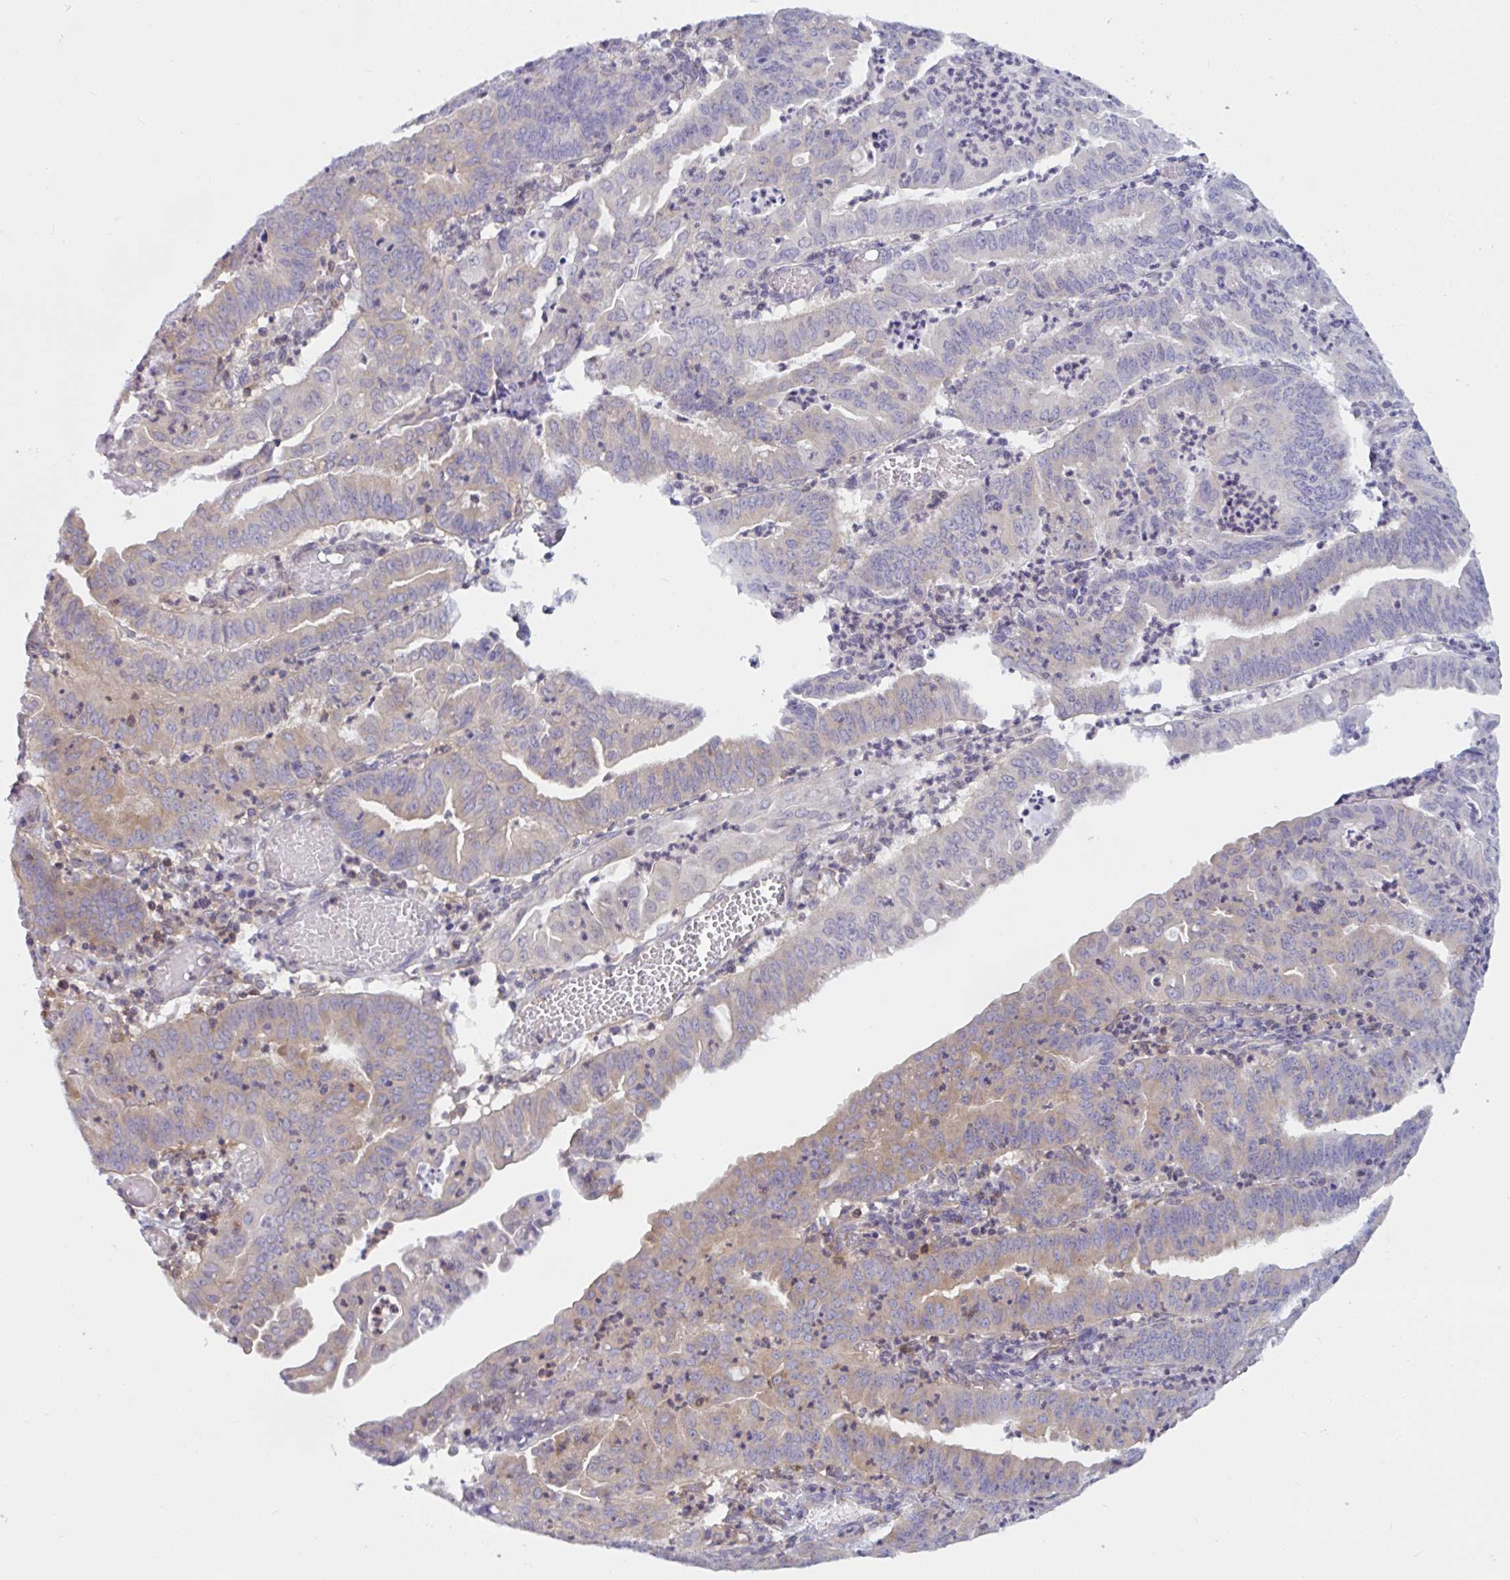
{"staining": {"intensity": "weak", "quantity": "<25%", "location": "cytoplasmic/membranous"}, "tissue": "endometrial cancer", "cell_type": "Tumor cells", "image_type": "cancer", "snomed": [{"axis": "morphology", "description": "Adenocarcinoma, NOS"}, {"axis": "topography", "description": "Endometrium"}], "caption": "Immunohistochemical staining of endometrial cancer demonstrates no significant expression in tumor cells.", "gene": "TANK", "patient": {"sex": "female", "age": 60}}